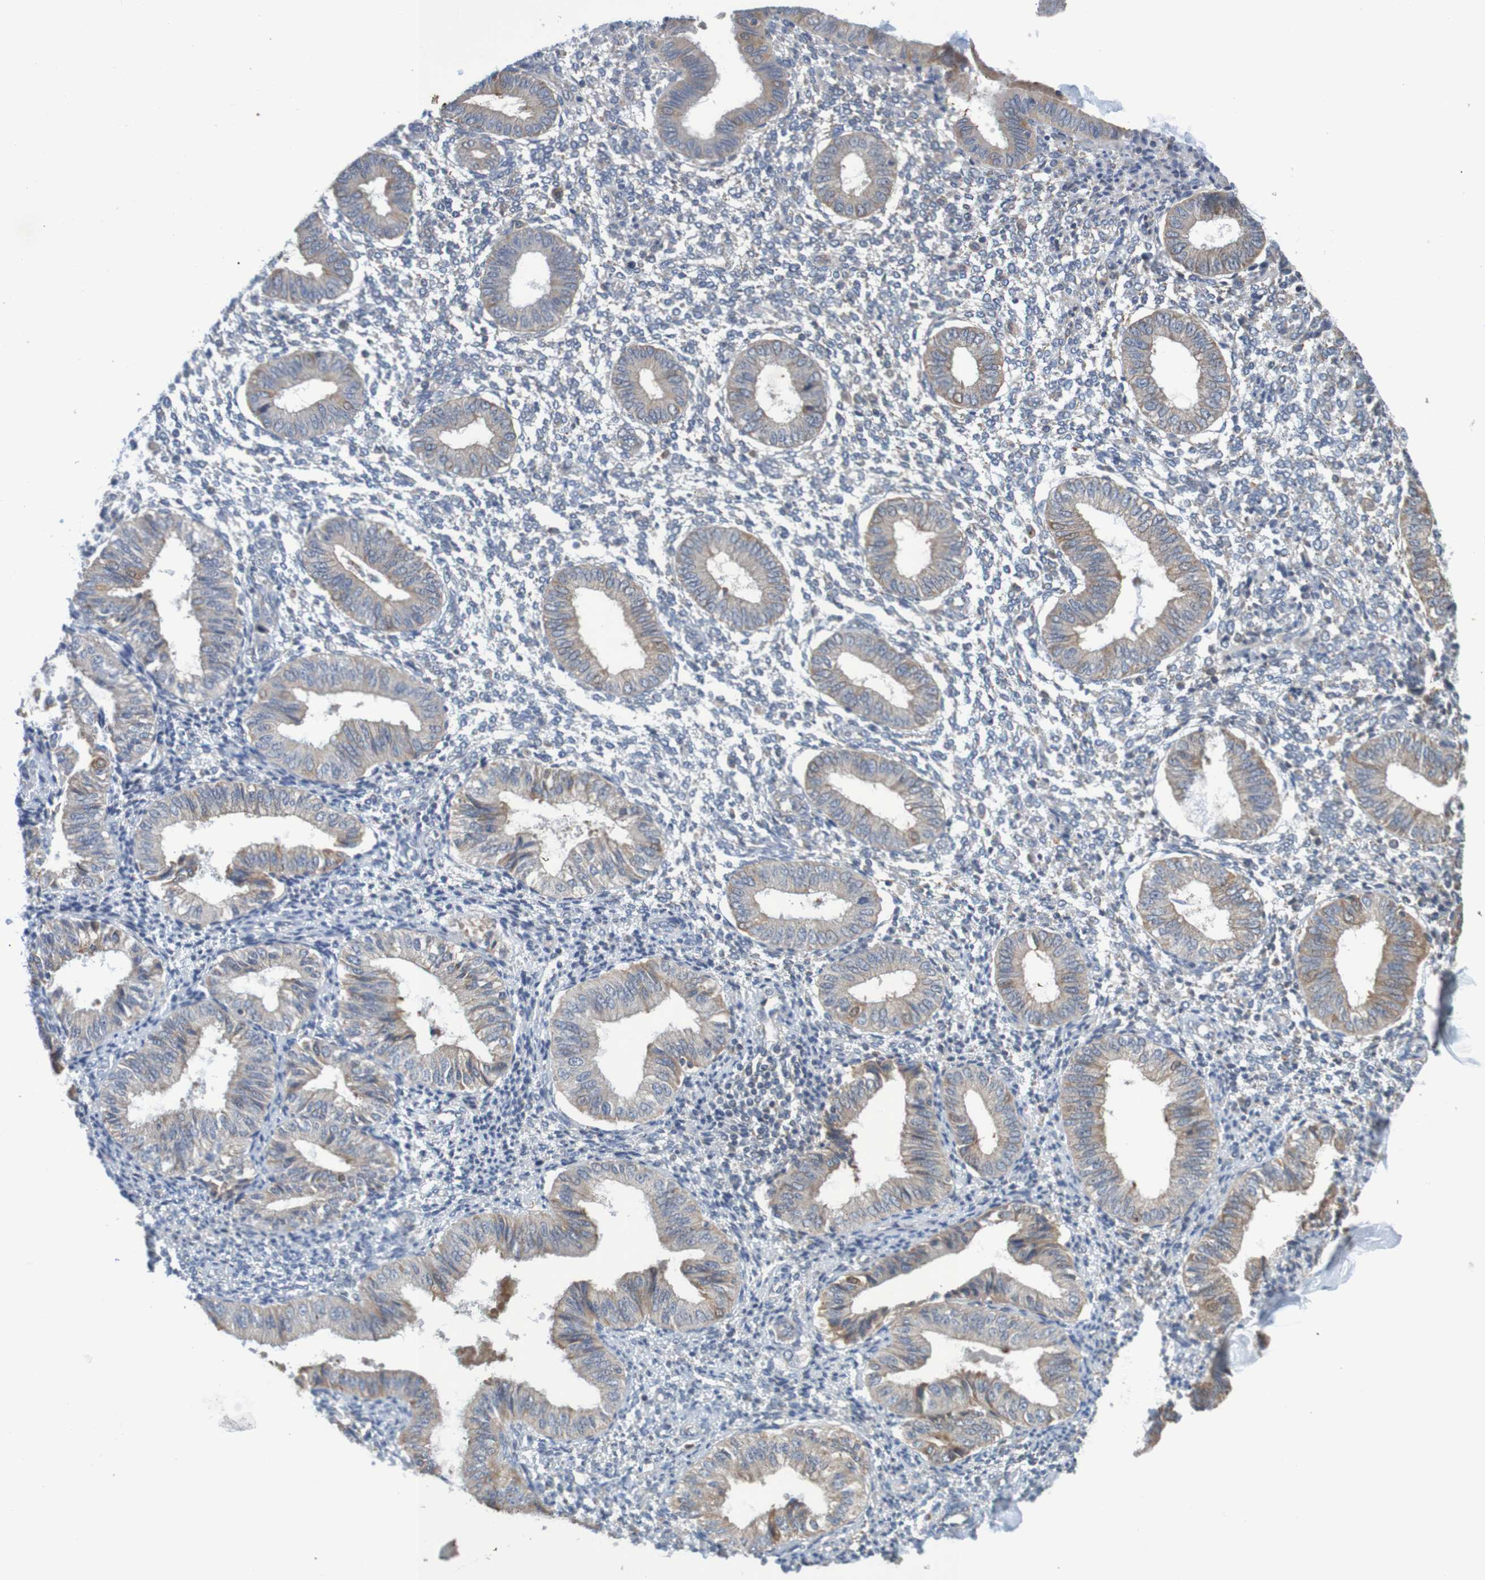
{"staining": {"intensity": "negative", "quantity": "none", "location": "none"}, "tissue": "endometrium", "cell_type": "Cells in endometrial stroma", "image_type": "normal", "snomed": [{"axis": "morphology", "description": "Normal tissue, NOS"}, {"axis": "topography", "description": "Endometrium"}], "caption": "High power microscopy image of an immunohistochemistry image of benign endometrium, revealing no significant expression in cells in endometrial stroma. Brightfield microscopy of immunohistochemistry (IHC) stained with DAB (3,3'-diaminobenzidine) (brown) and hematoxylin (blue), captured at high magnification.", "gene": "CLDN18", "patient": {"sex": "female", "age": 50}}